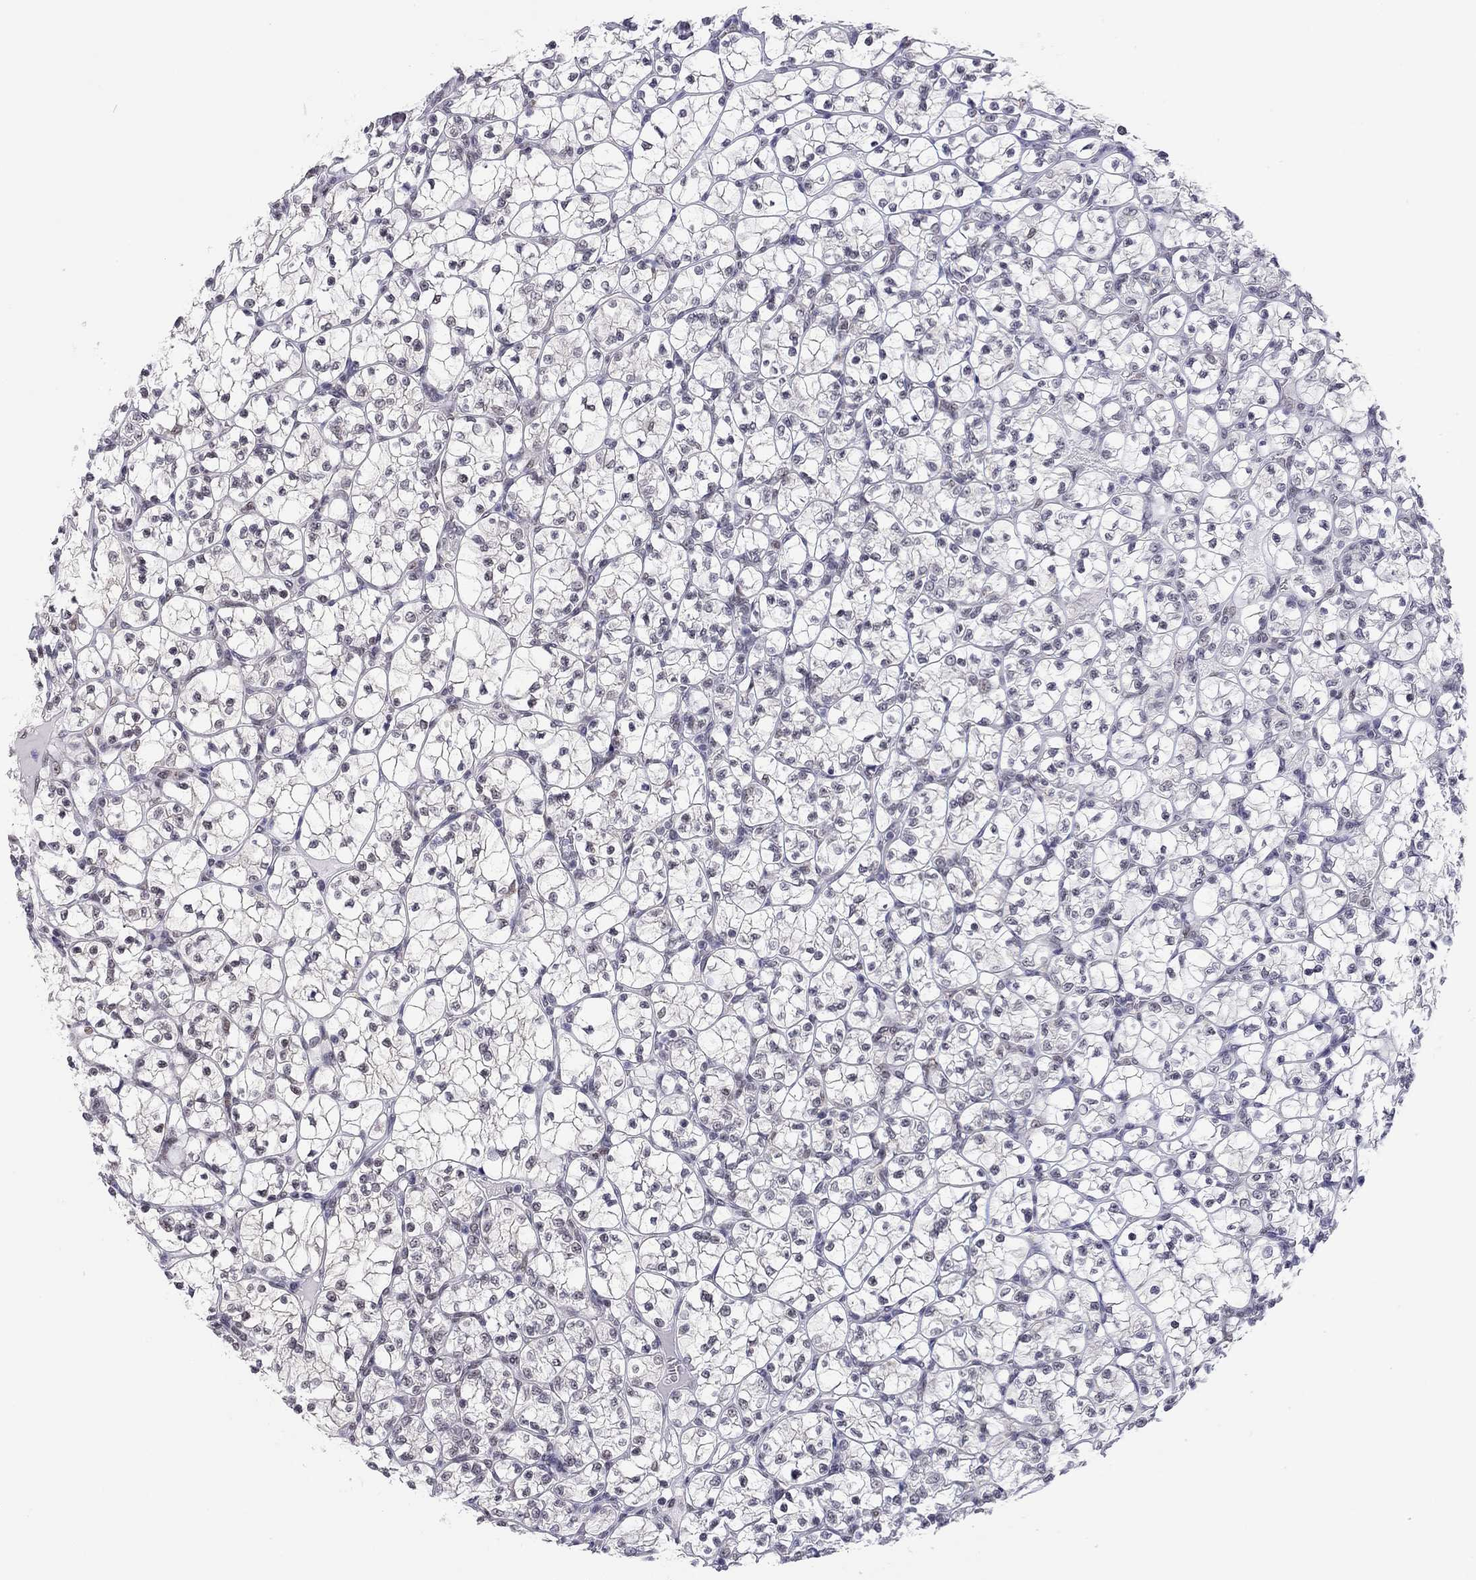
{"staining": {"intensity": "moderate", "quantity": "<25%", "location": "nuclear"}, "tissue": "renal cancer", "cell_type": "Tumor cells", "image_type": "cancer", "snomed": [{"axis": "morphology", "description": "Adenocarcinoma, NOS"}, {"axis": "topography", "description": "Kidney"}], "caption": "Renal cancer (adenocarcinoma) stained for a protein (brown) exhibits moderate nuclear positive expression in approximately <25% of tumor cells.", "gene": "DOT1L", "patient": {"sex": "female", "age": 89}}